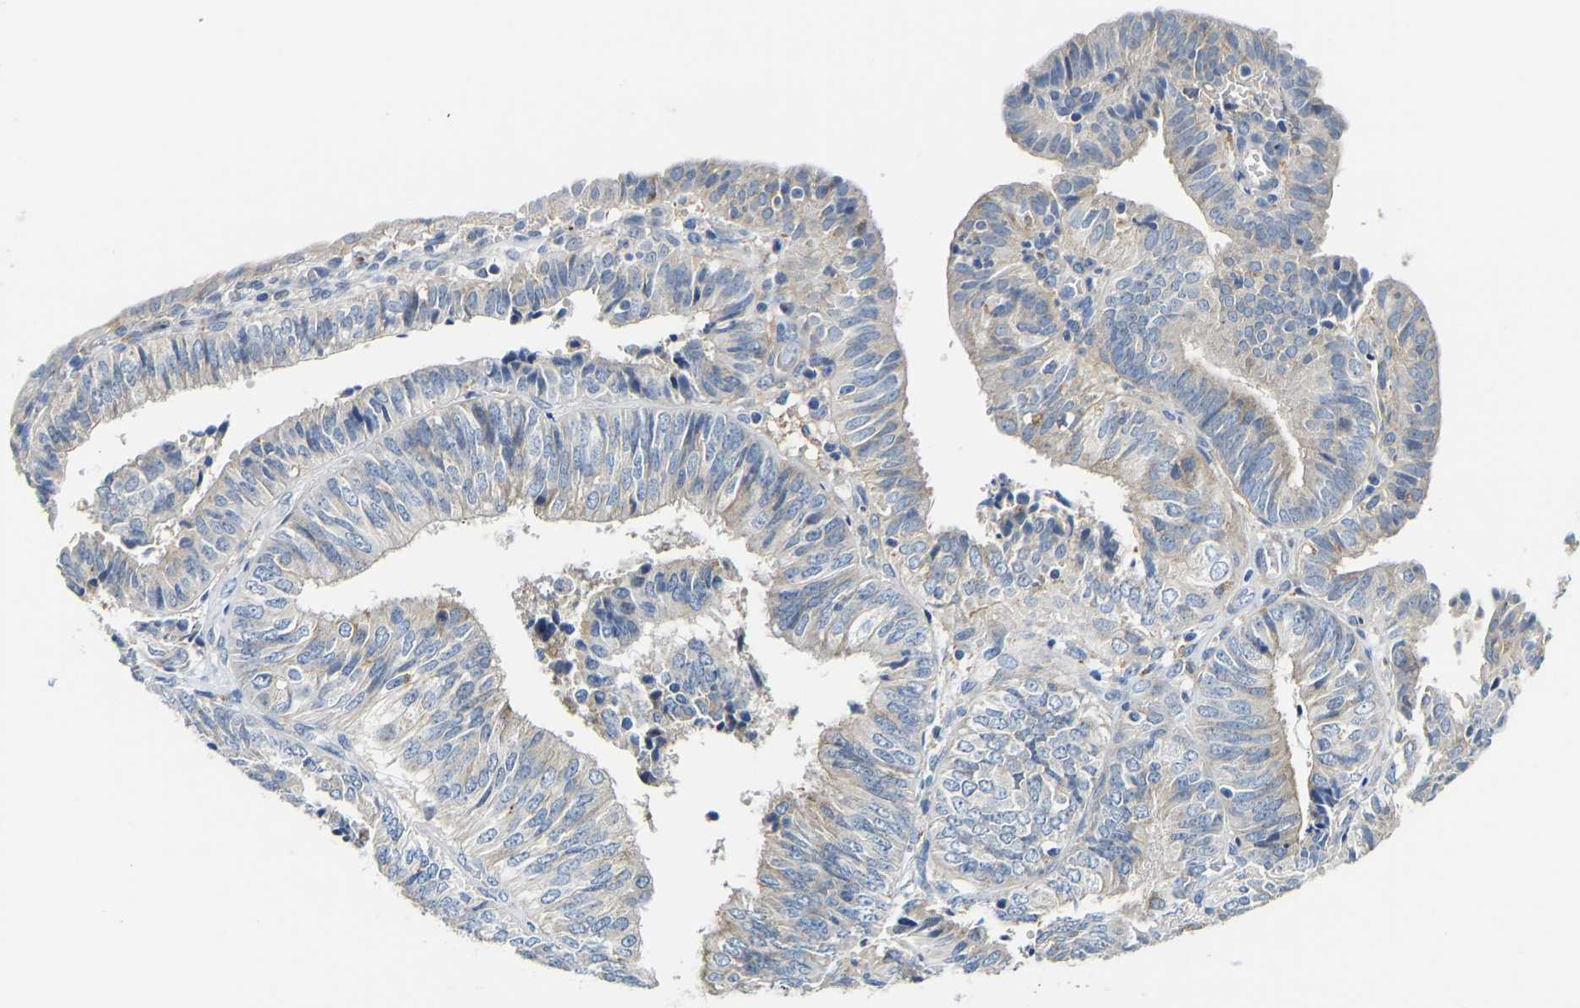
{"staining": {"intensity": "weak", "quantity": "25%-75%", "location": "cytoplasmic/membranous"}, "tissue": "endometrial cancer", "cell_type": "Tumor cells", "image_type": "cancer", "snomed": [{"axis": "morphology", "description": "Adenocarcinoma, NOS"}, {"axis": "topography", "description": "Endometrium"}], "caption": "IHC micrograph of endometrial cancer stained for a protein (brown), which demonstrates low levels of weak cytoplasmic/membranous positivity in approximately 25%-75% of tumor cells.", "gene": "ATP6V1E1", "patient": {"sex": "female", "age": 58}}